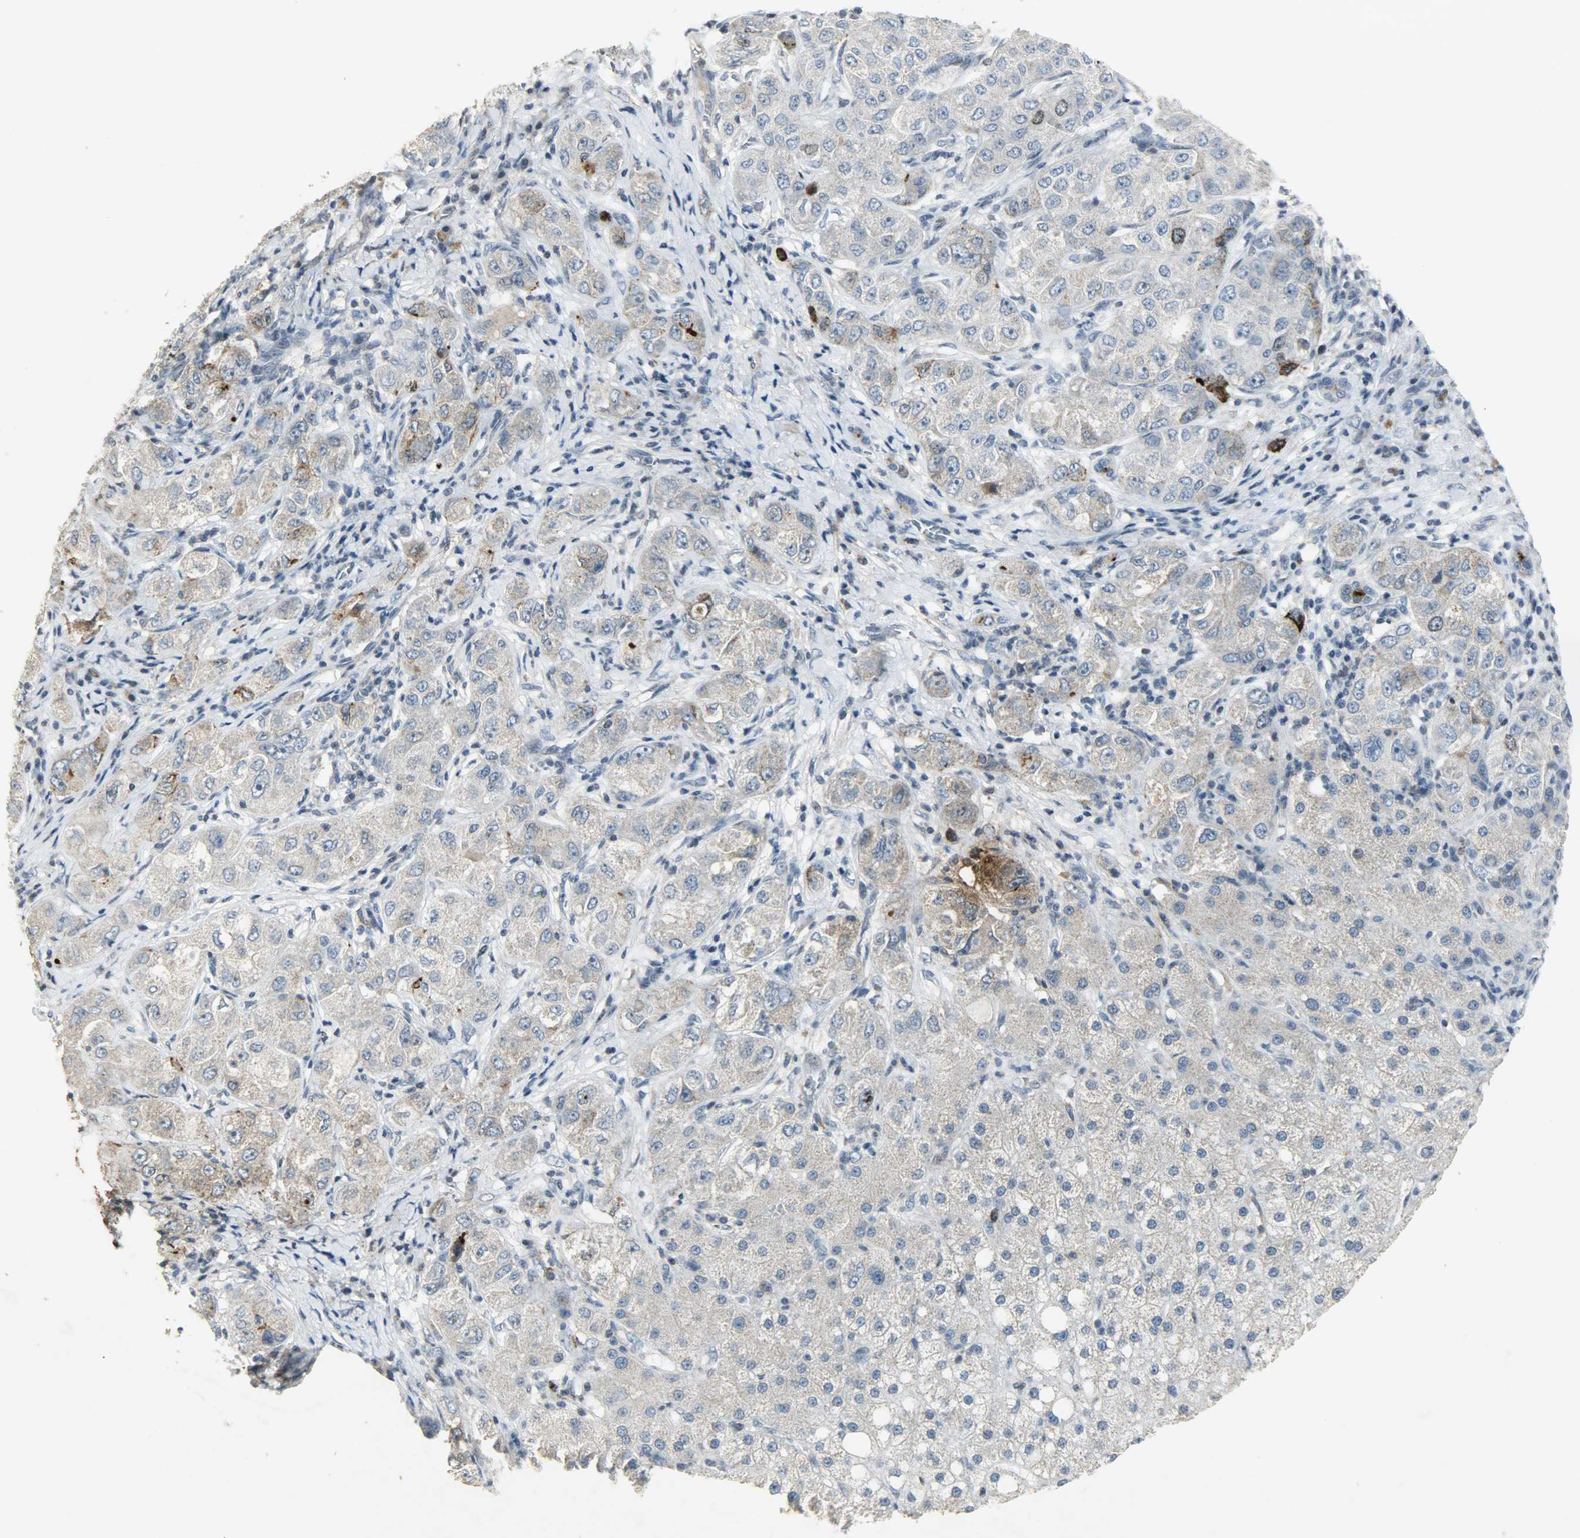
{"staining": {"intensity": "moderate", "quantity": "<25%", "location": "cytoplasmic/membranous,nuclear"}, "tissue": "liver cancer", "cell_type": "Tumor cells", "image_type": "cancer", "snomed": [{"axis": "morphology", "description": "Carcinoma, Hepatocellular, NOS"}, {"axis": "topography", "description": "Liver"}], "caption": "There is low levels of moderate cytoplasmic/membranous and nuclear positivity in tumor cells of liver cancer (hepatocellular carcinoma), as demonstrated by immunohistochemical staining (brown color).", "gene": "AURKB", "patient": {"sex": "male", "age": 80}}